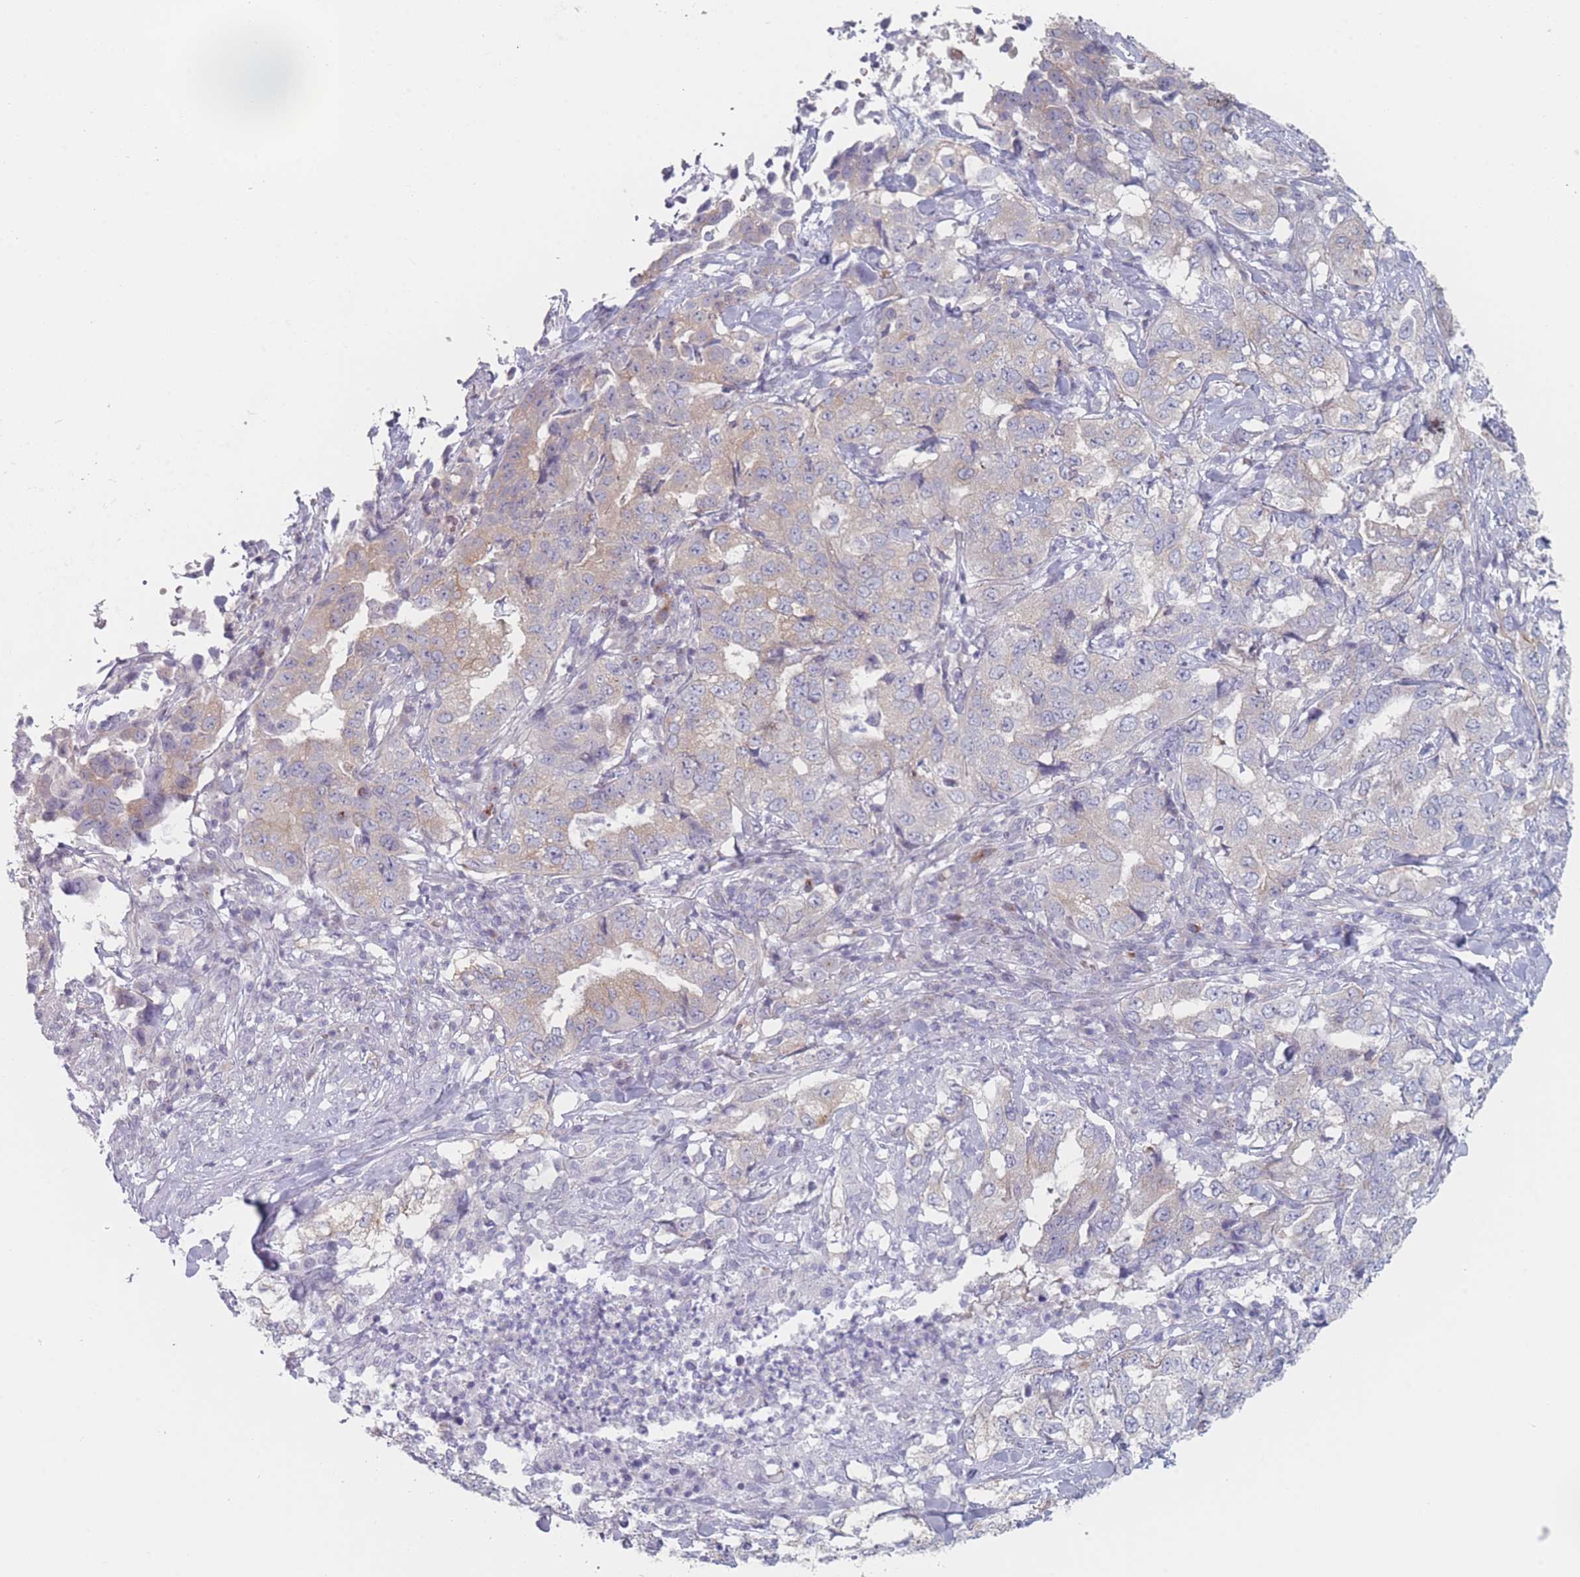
{"staining": {"intensity": "weak", "quantity": "<25%", "location": "cytoplasmic/membranous"}, "tissue": "lung cancer", "cell_type": "Tumor cells", "image_type": "cancer", "snomed": [{"axis": "morphology", "description": "Adenocarcinoma, NOS"}, {"axis": "topography", "description": "Lung"}], "caption": "This is a photomicrograph of IHC staining of lung adenocarcinoma, which shows no expression in tumor cells. (IHC, brightfield microscopy, high magnification).", "gene": "RNF4", "patient": {"sex": "female", "age": 51}}